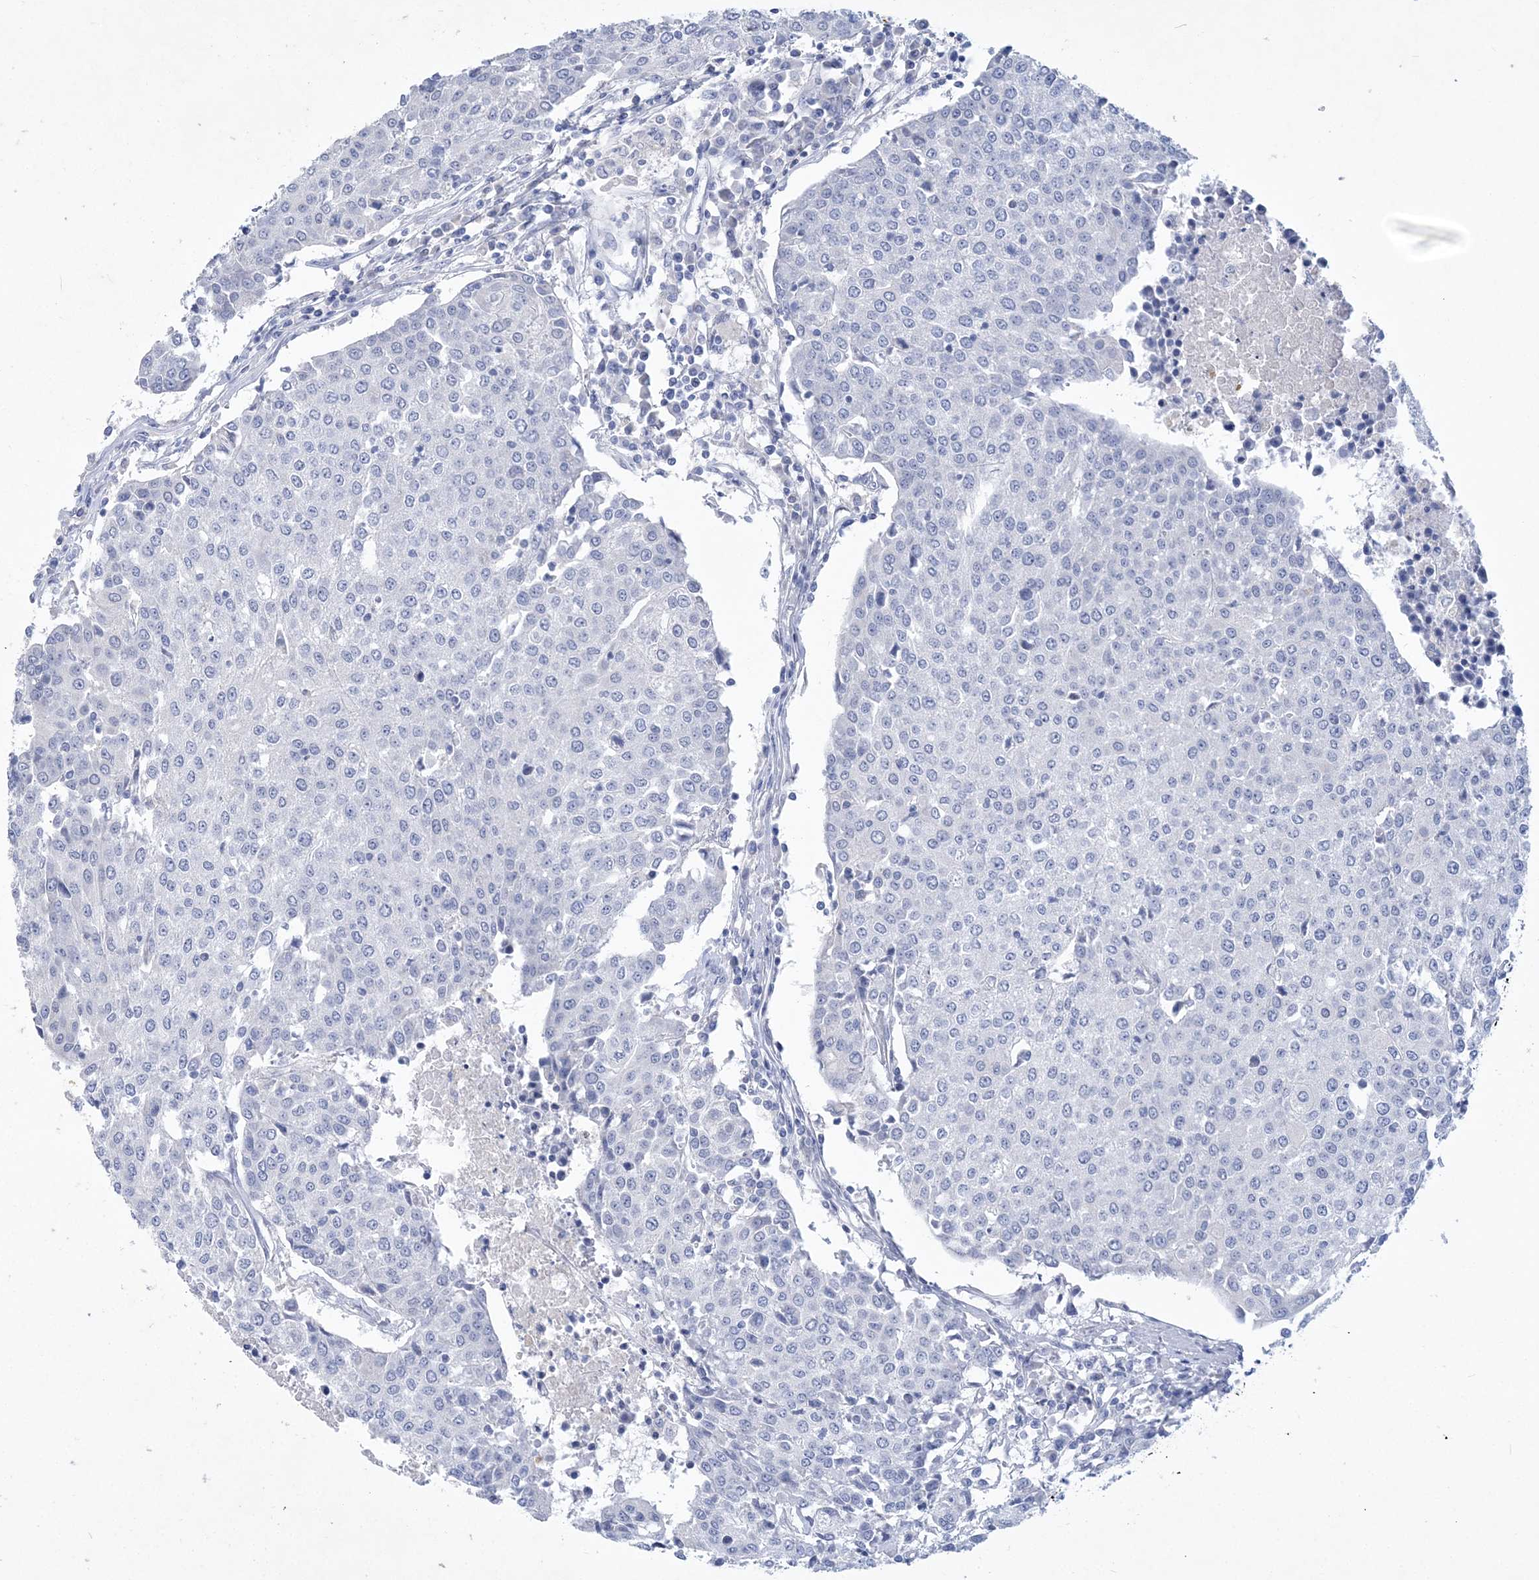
{"staining": {"intensity": "negative", "quantity": "none", "location": "none"}, "tissue": "urothelial cancer", "cell_type": "Tumor cells", "image_type": "cancer", "snomed": [{"axis": "morphology", "description": "Urothelial carcinoma, High grade"}, {"axis": "topography", "description": "Urinary bladder"}], "caption": "The immunohistochemistry (IHC) photomicrograph has no significant expression in tumor cells of high-grade urothelial carcinoma tissue. (DAB (3,3'-diaminobenzidine) immunohistochemistry (IHC), high magnification).", "gene": "COPS8", "patient": {"sex": "female", "age": 85}}